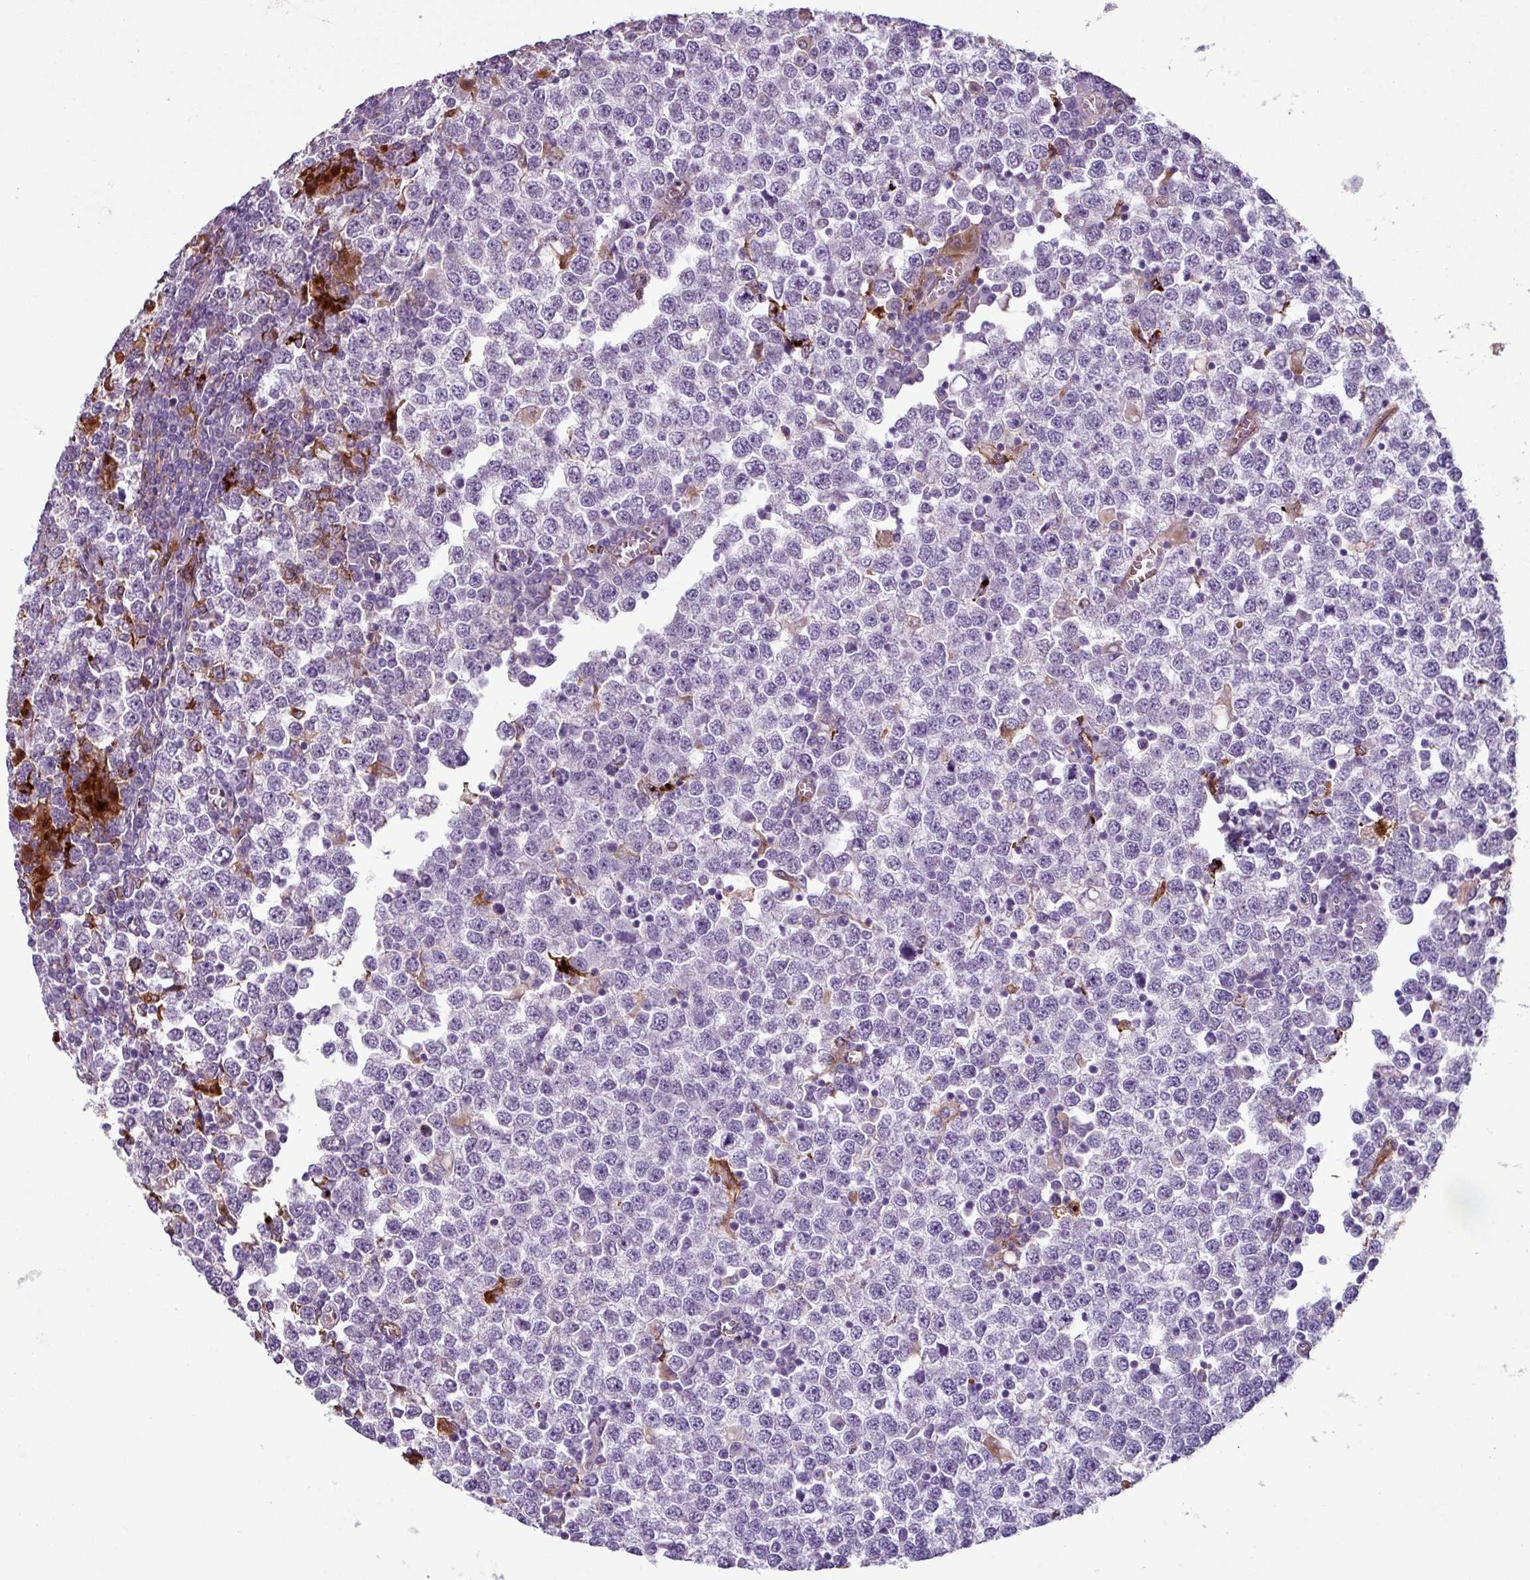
{"staining": {"intensity": "negative", "quantity": "none", "location": "none"}, "tissue": "testis cancer", "cell_type": "Tumor cells", "image_type": "cancer", "snomed": [{"axis": "morphology", "description": "Seminoma, NOS"}, {"axis": "topography", "description": "Testis"}], "caption": "High magnification brightfield microscopy of testis cancer (seminoma) stained with DAB (3,3'-diaminobenzidine) (brown) and counterstained with hematoxylin (blue): tumor cells show no significant positivity. Nuclei are stained in blue.", "gene": "C9orf24", "patient": {"sex": "male", "age": 65}}